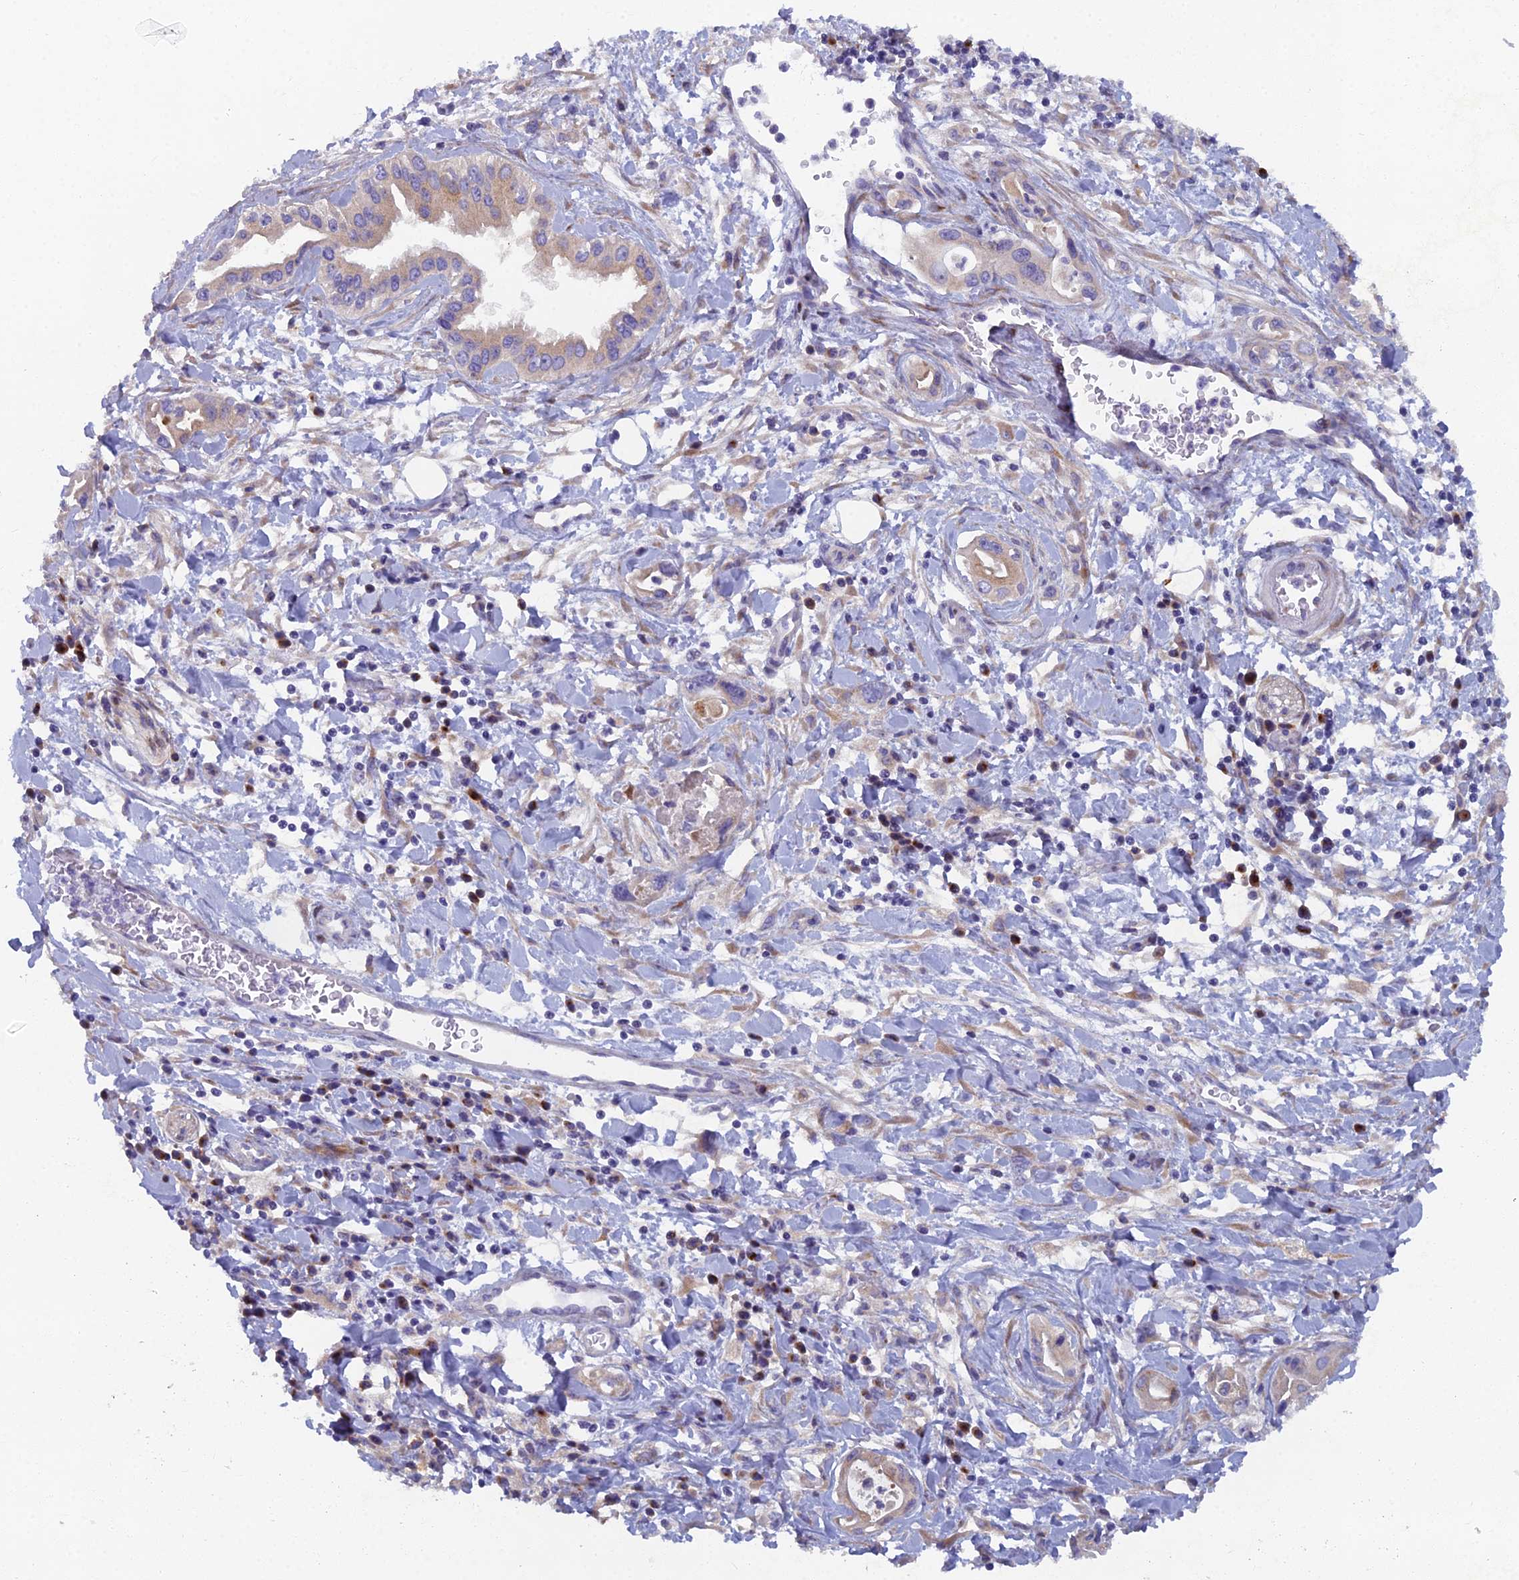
{"staining": {"intensity": "weak", "quantity": "25%-75%", "location": "cytoplasmic/membranous"}, "tissue": "pancreatic cancer", "cell_type": "Tumor cells", "image_type": "cancer", "snomed": [{"axis": "morphology", "description": "Adenocarcinoma, NOS"}, {"axis": "topography", "description": "Pancreas"}], "caption": "There is low levels of weak cytoplasmic/membranous staining in tumor cells of adenocarcinoma (pancreatic), as demonstrated by immunohistochemical staining (brown color).", "gene": "B9D2", "patient": {"sex": "female", "age": 77}}